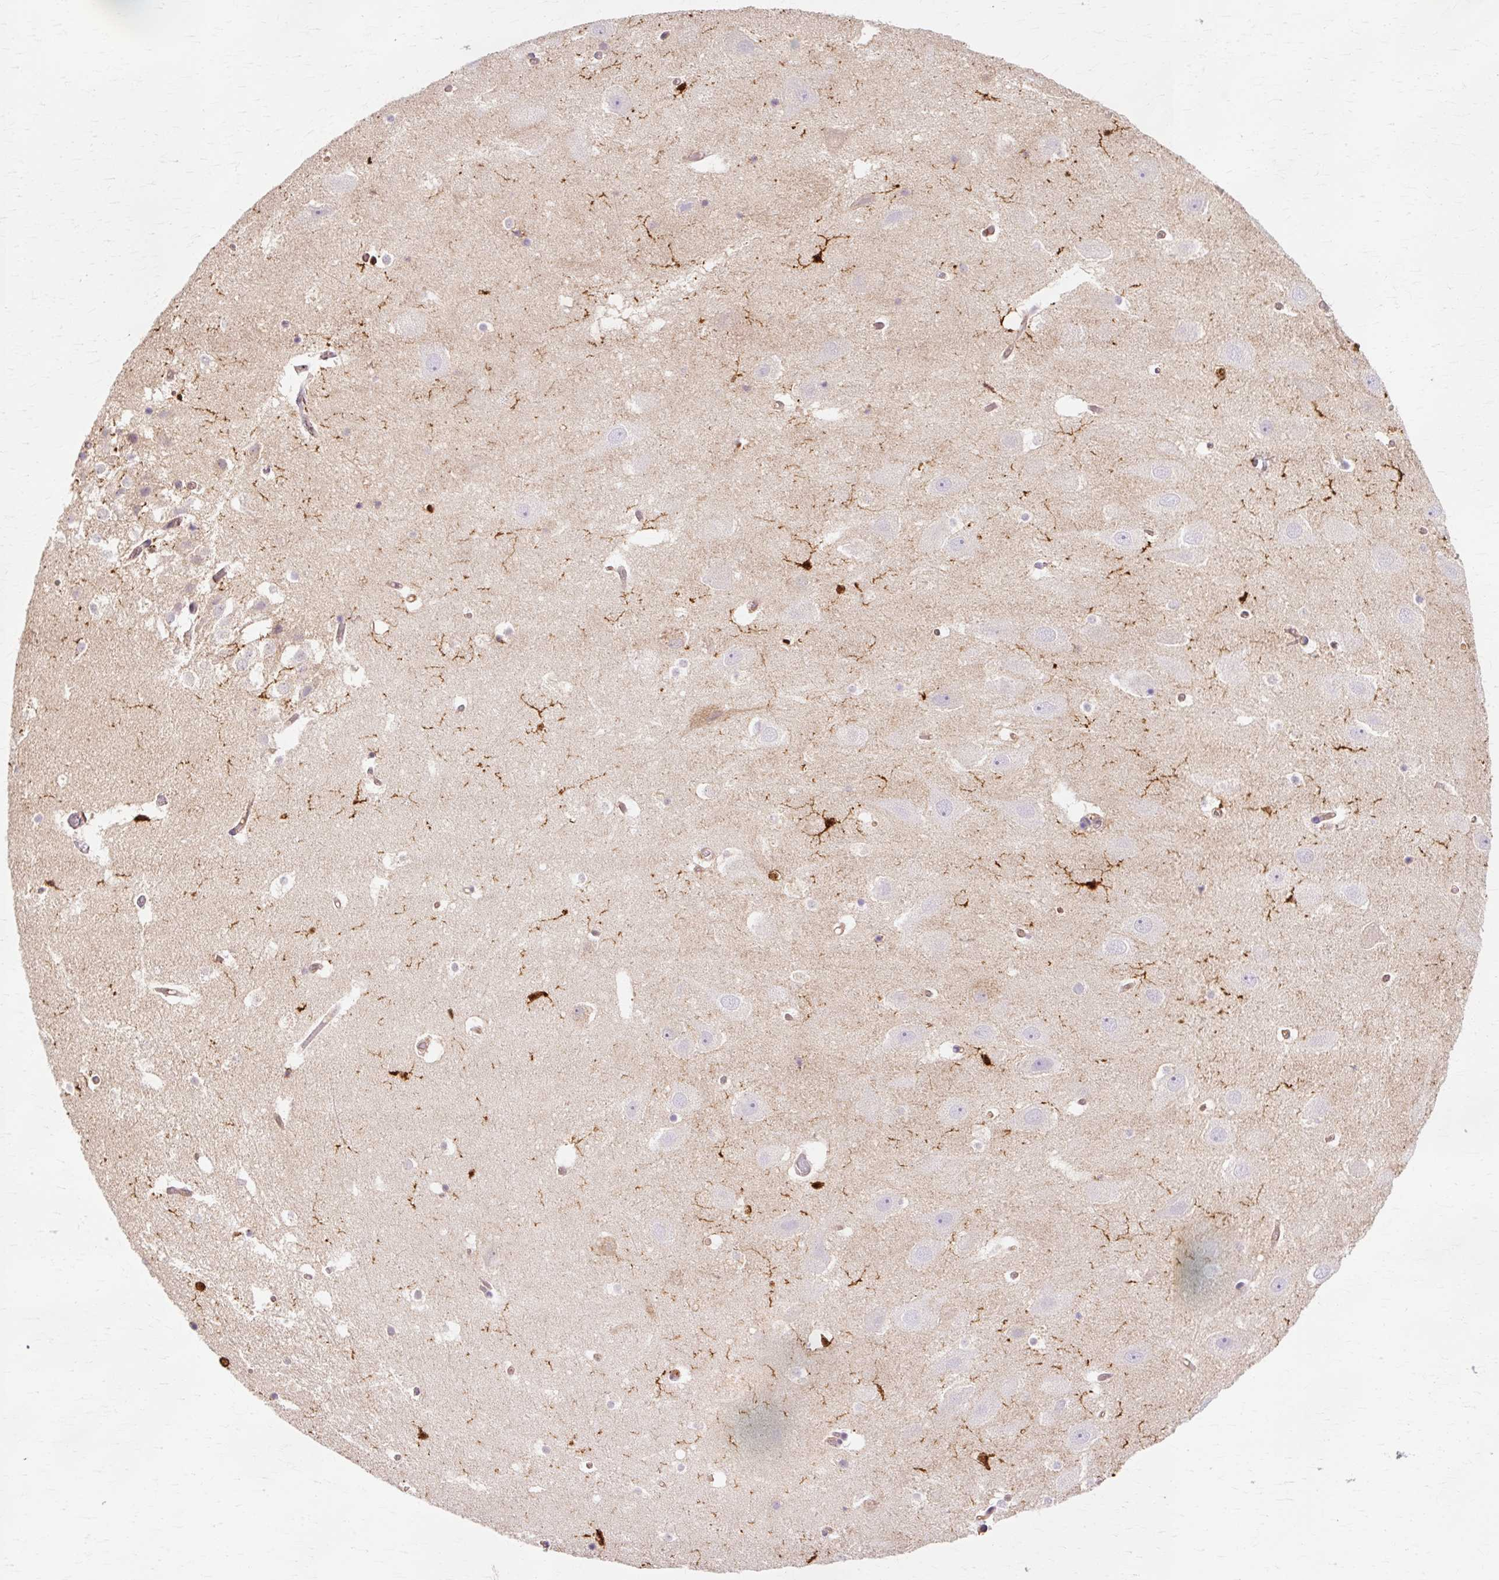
{"staining": {"intensity": "strong", "quantity": "<25%", "location": "cytoplasmic/membranous"}, "tissue": "hippocampus", "cell_type": "Glial cells", "image_type": "normal", "snomed": [{"axis": "morphology", "description": "Normal tissue, NOS"}, {"axis": "topography", "description": "Hippocampus"}], "caption": "Immunohistochemical staining of unremarkable hippocampus exhibits <25% levels of strong cytoplasmic/membranous protein expression in approximately <25% of glial cells.", "gene": "GPX1", "patient": {"sex": "female", "age": 52}}